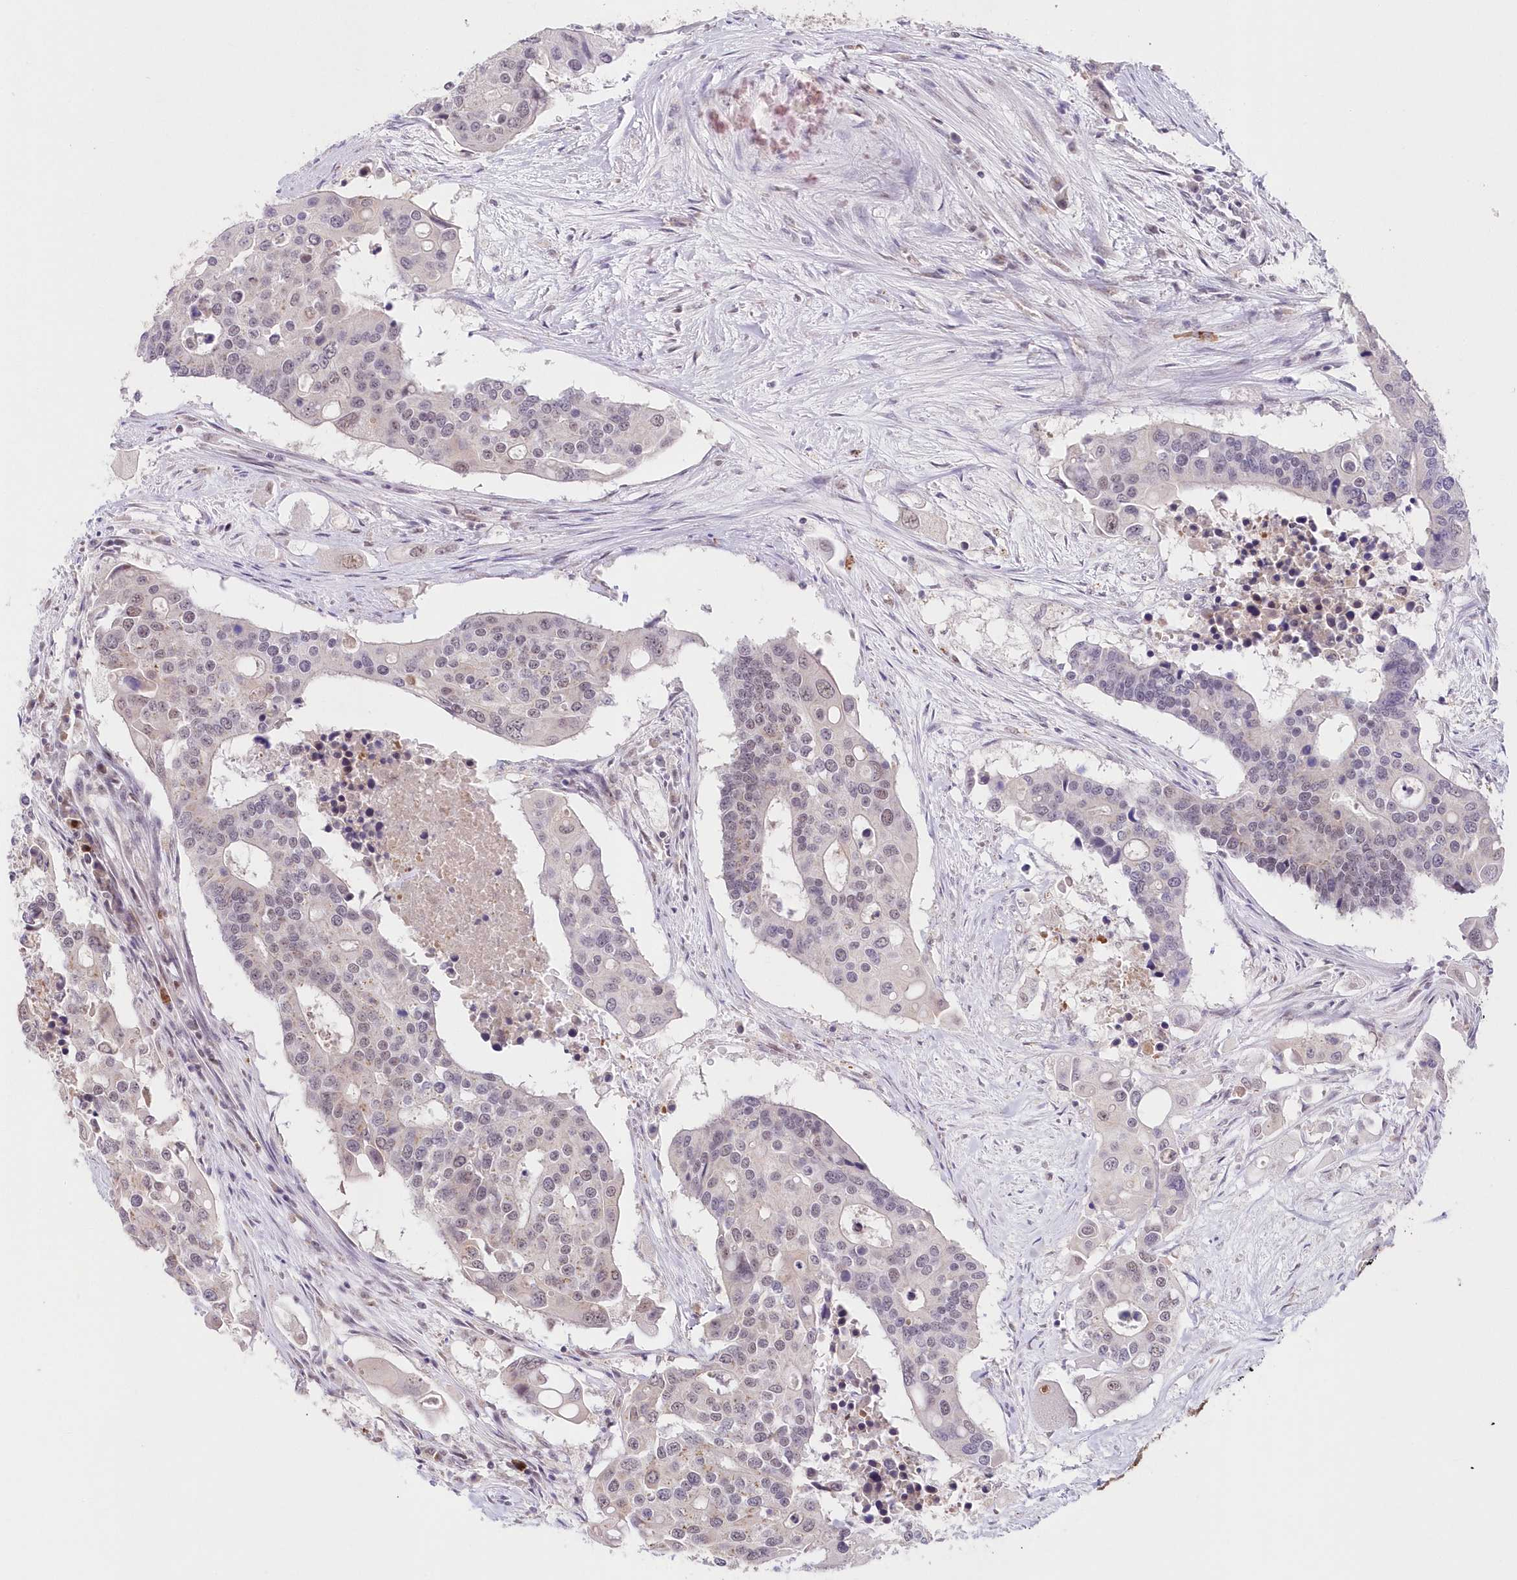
{"staining": {"intensity": "weak", "quantity": "25%-75%", "location": "nuclear"}, "tissue": "colorectal cancer", "cell_type": "Tumor cells", "image_type": "cancer", "snomed": [{"axis": "morphology", "description": "Adenocarcinoma, NOS"}, {"axis": "topography", "description": "Colon"}], "caption": "Protein expression analysis of adenocarcinoma (colorectal) shows weak nuclear expression in approximately 25%-75% of tumor cells. (DAB (3,3'-diaminobenzidine) IHC with brightfield microscopy, high magnification).", "gene": "RBM27", "patient": {"sex": "male", "age": 77}}